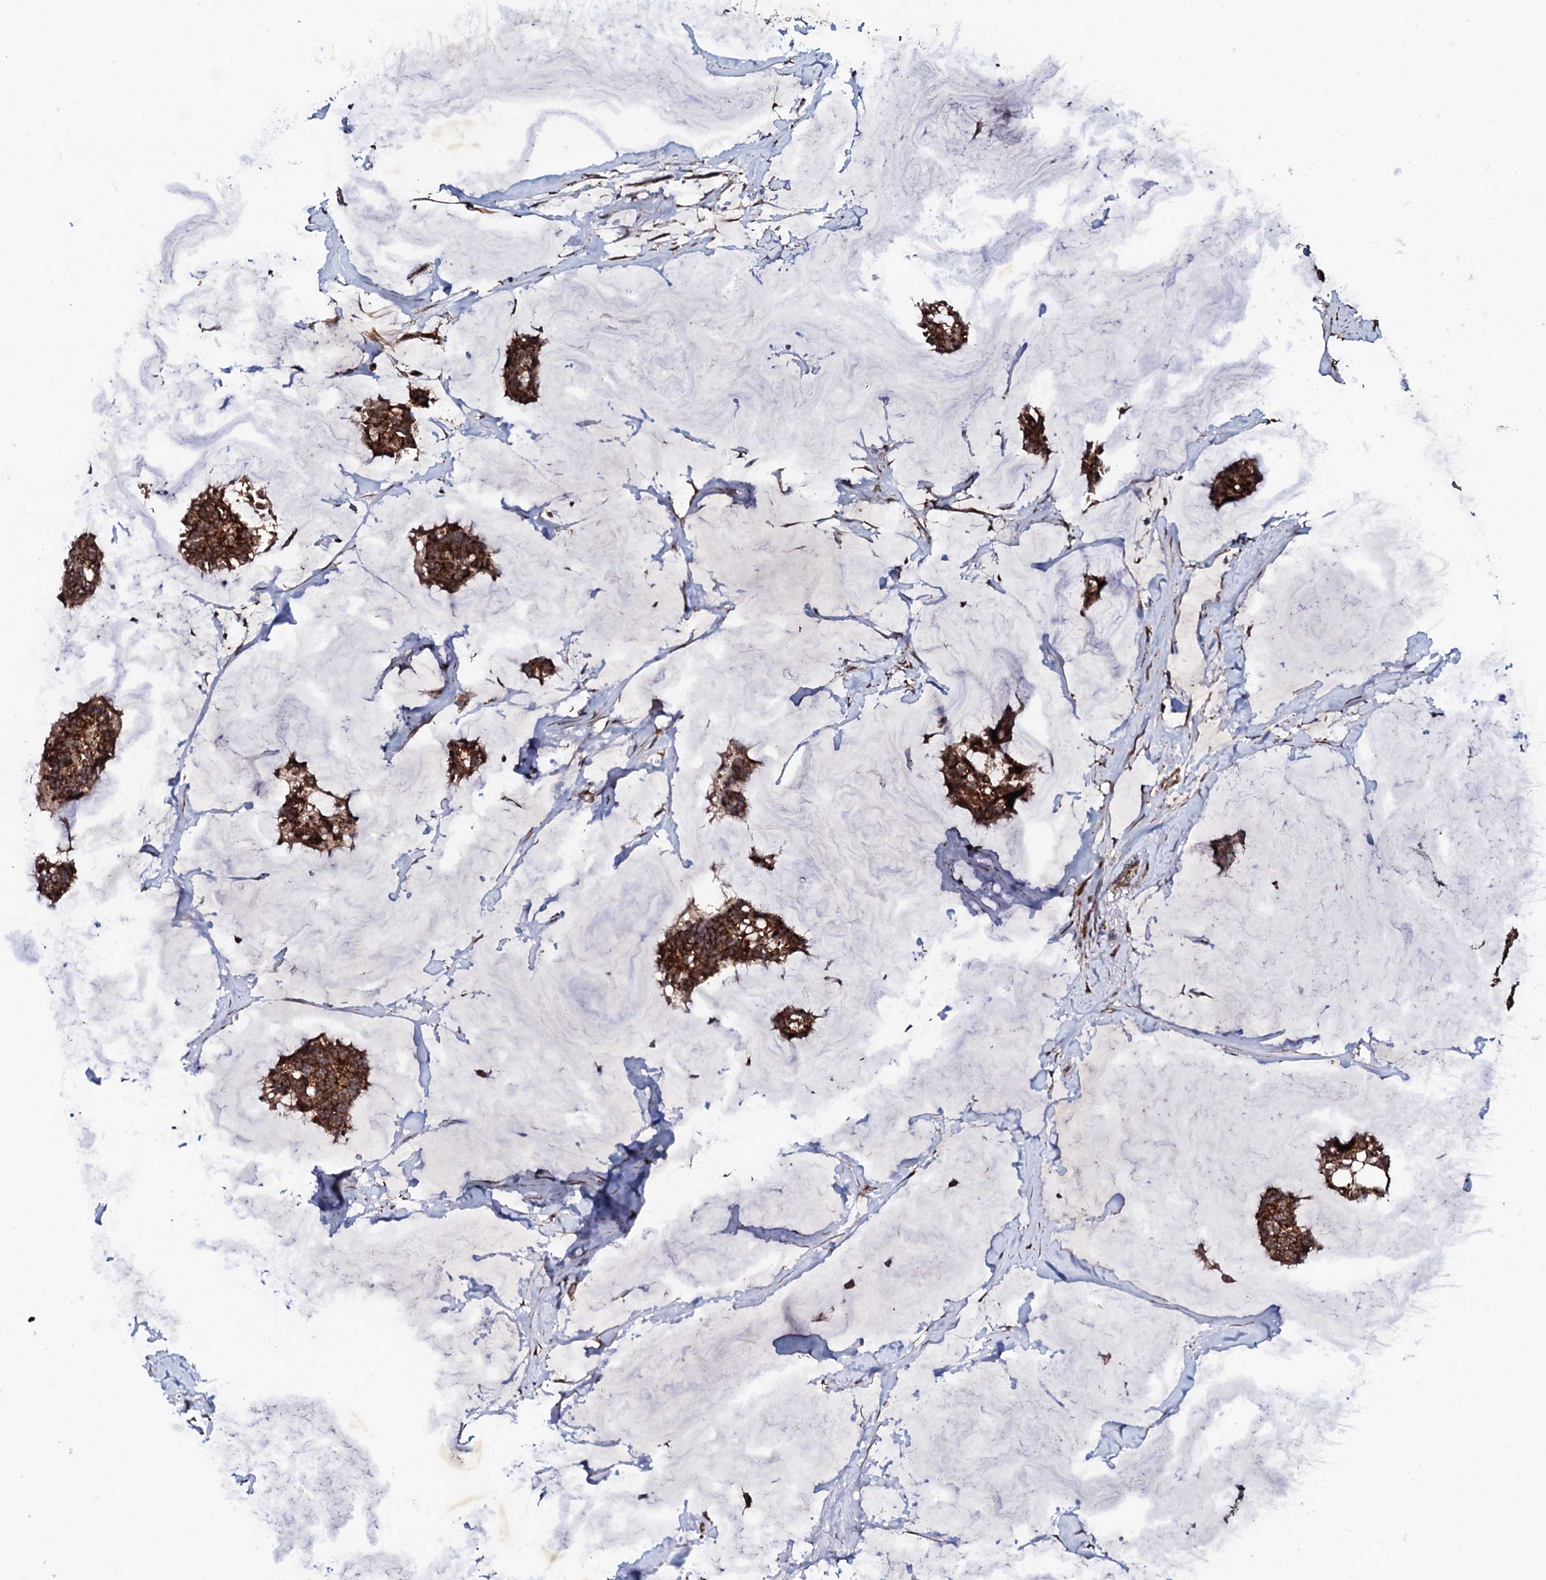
{"staining": {"intensity": "strong", "quantity": ">75%", "location": "cytoplasmic/membranous"}, "tissue": "breast cancer", "cell_type": "Tumor cells", "image_type": "cancer", "snomed": [{"axis": "morphology", "description": "Duct carcinoma"}, {"axis": "topography", "description": "Breast"}], "caption": "Protein staining by immunohistochemistry (IHC) exhibits strong cytoplasmic/membranous positivity in about >75% of tumor cells in infiltrating ductal carcinoma (breast).", "gene": "MTIF3", "patient": {"sex": "female", "age": 93}}